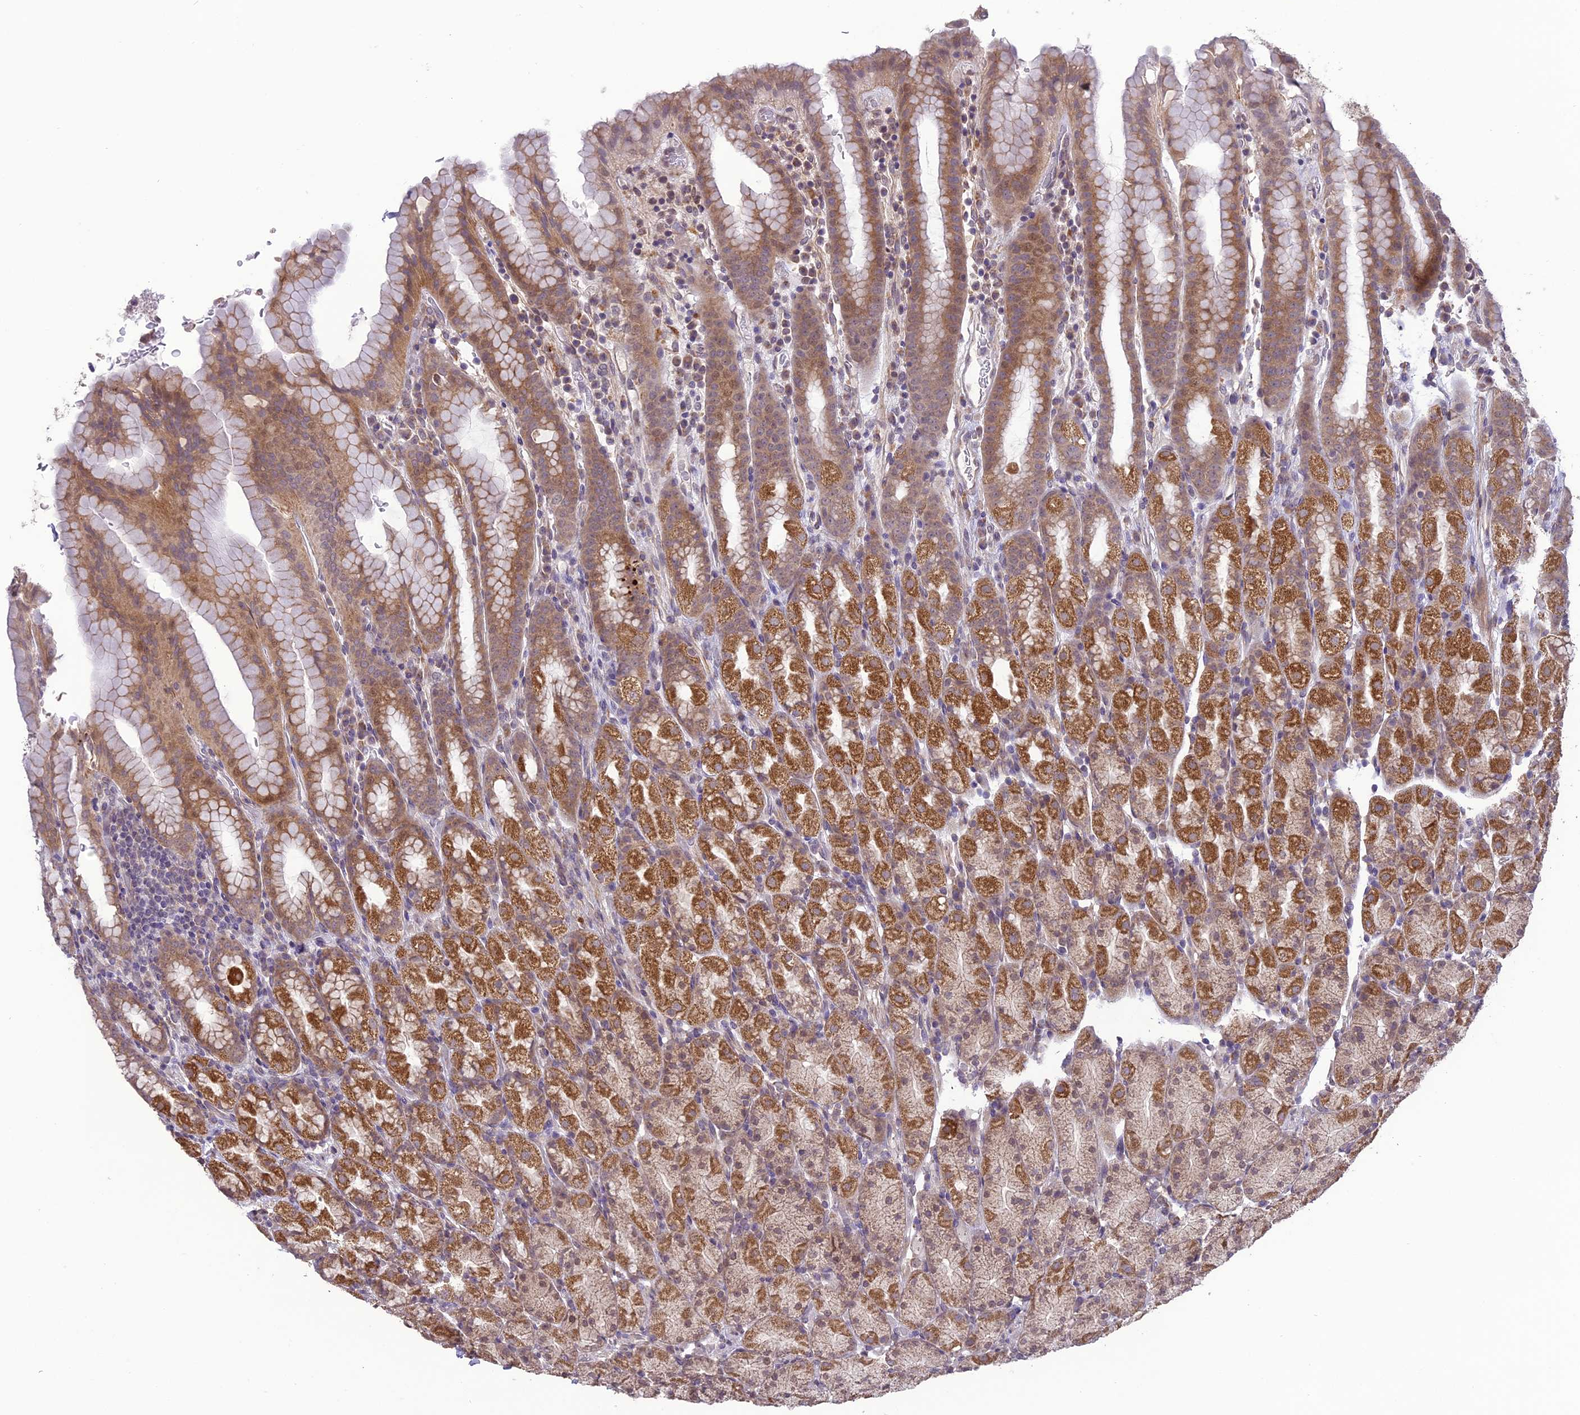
{"staining": {"intensity": "moderate", "quantity": ">75%", "location": "cytoplasmic/membranous"}, "tissue": "stomach", "cell_type": "Glandular cells", "image_type": "normal", "snomed": [{"axis": "morphology", "description": "Normal tissue, NOS"}, {"axis": "topography", "description": "Stomach, upper"}, {"axis": "topography", "description": "Stomach, lower"}, {"axis": "topography", "description": "Small intestine"}], "caption": "Immunohistochemical staining of unremarkable human stomach demonstrates moderate cytoplasmic/membranous protein positivity in approximately >75% of glandular cells.", "gene": "ERG28", "patient": {"sex": "male", "age": 68}}